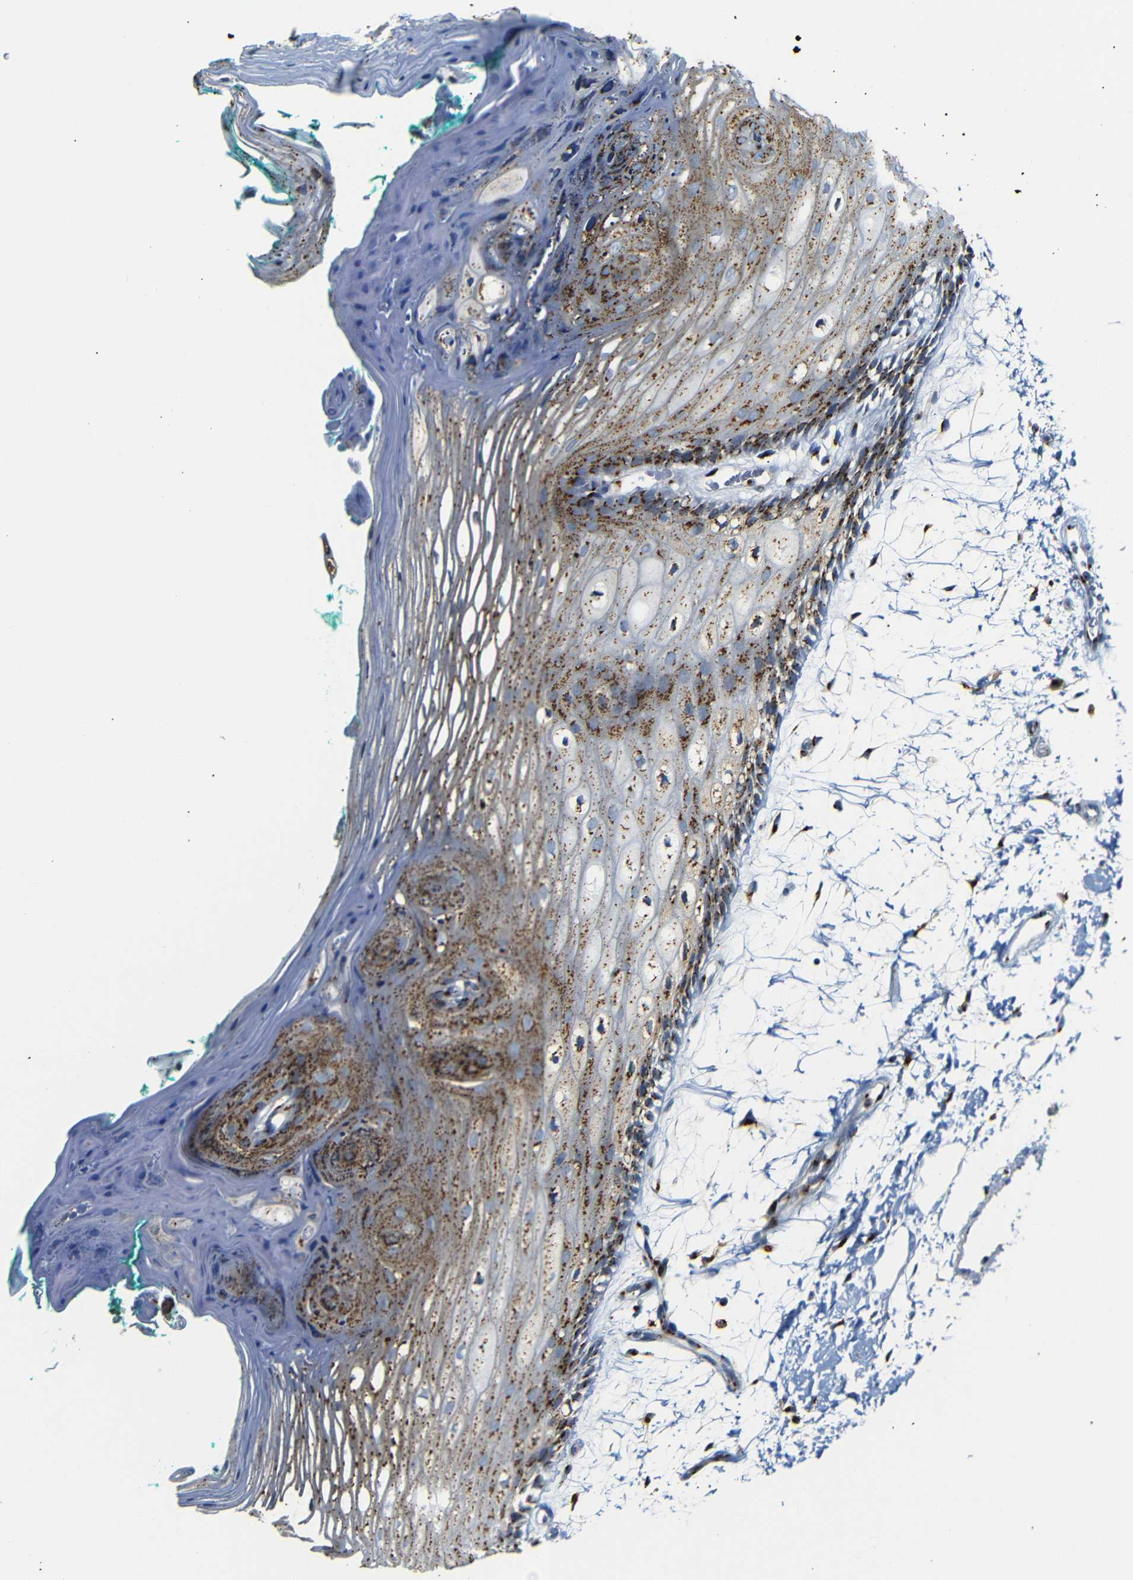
{"staining": {"intensity": "strong", "quantity": ">75%", "location": "cytoplasmic/membranous"}, "tissue": "oral mucosa", "cell_type": "Squamous epithelial cells", "image_type": "normal", "snomed": [{"axis": "morphology", "description": "Normal tissue, NOS"}, {"axis": "topography", "description": "Skeletal muscle"}, {"axis": "topography", "description": "Oral tissue"}, {"axis": "topography", "description": "Peripheral nerve tissue"}], "caption": "DAB (3,3'-diaminobenzidine) immunohistochemical staining of unremarkable human oral mucosa demonstrates strong cytoplasmic/membranous protein expression in approximately >75% of squamous epithelial cells. Using DAB (3,3'-diaminobenzidine) (brown) and hematoxylin (blue) stains, captured at high magnification using brightfield microscopy.", "gene": "TGOLN2", "patient": {"sex": "female", "age": 84}}